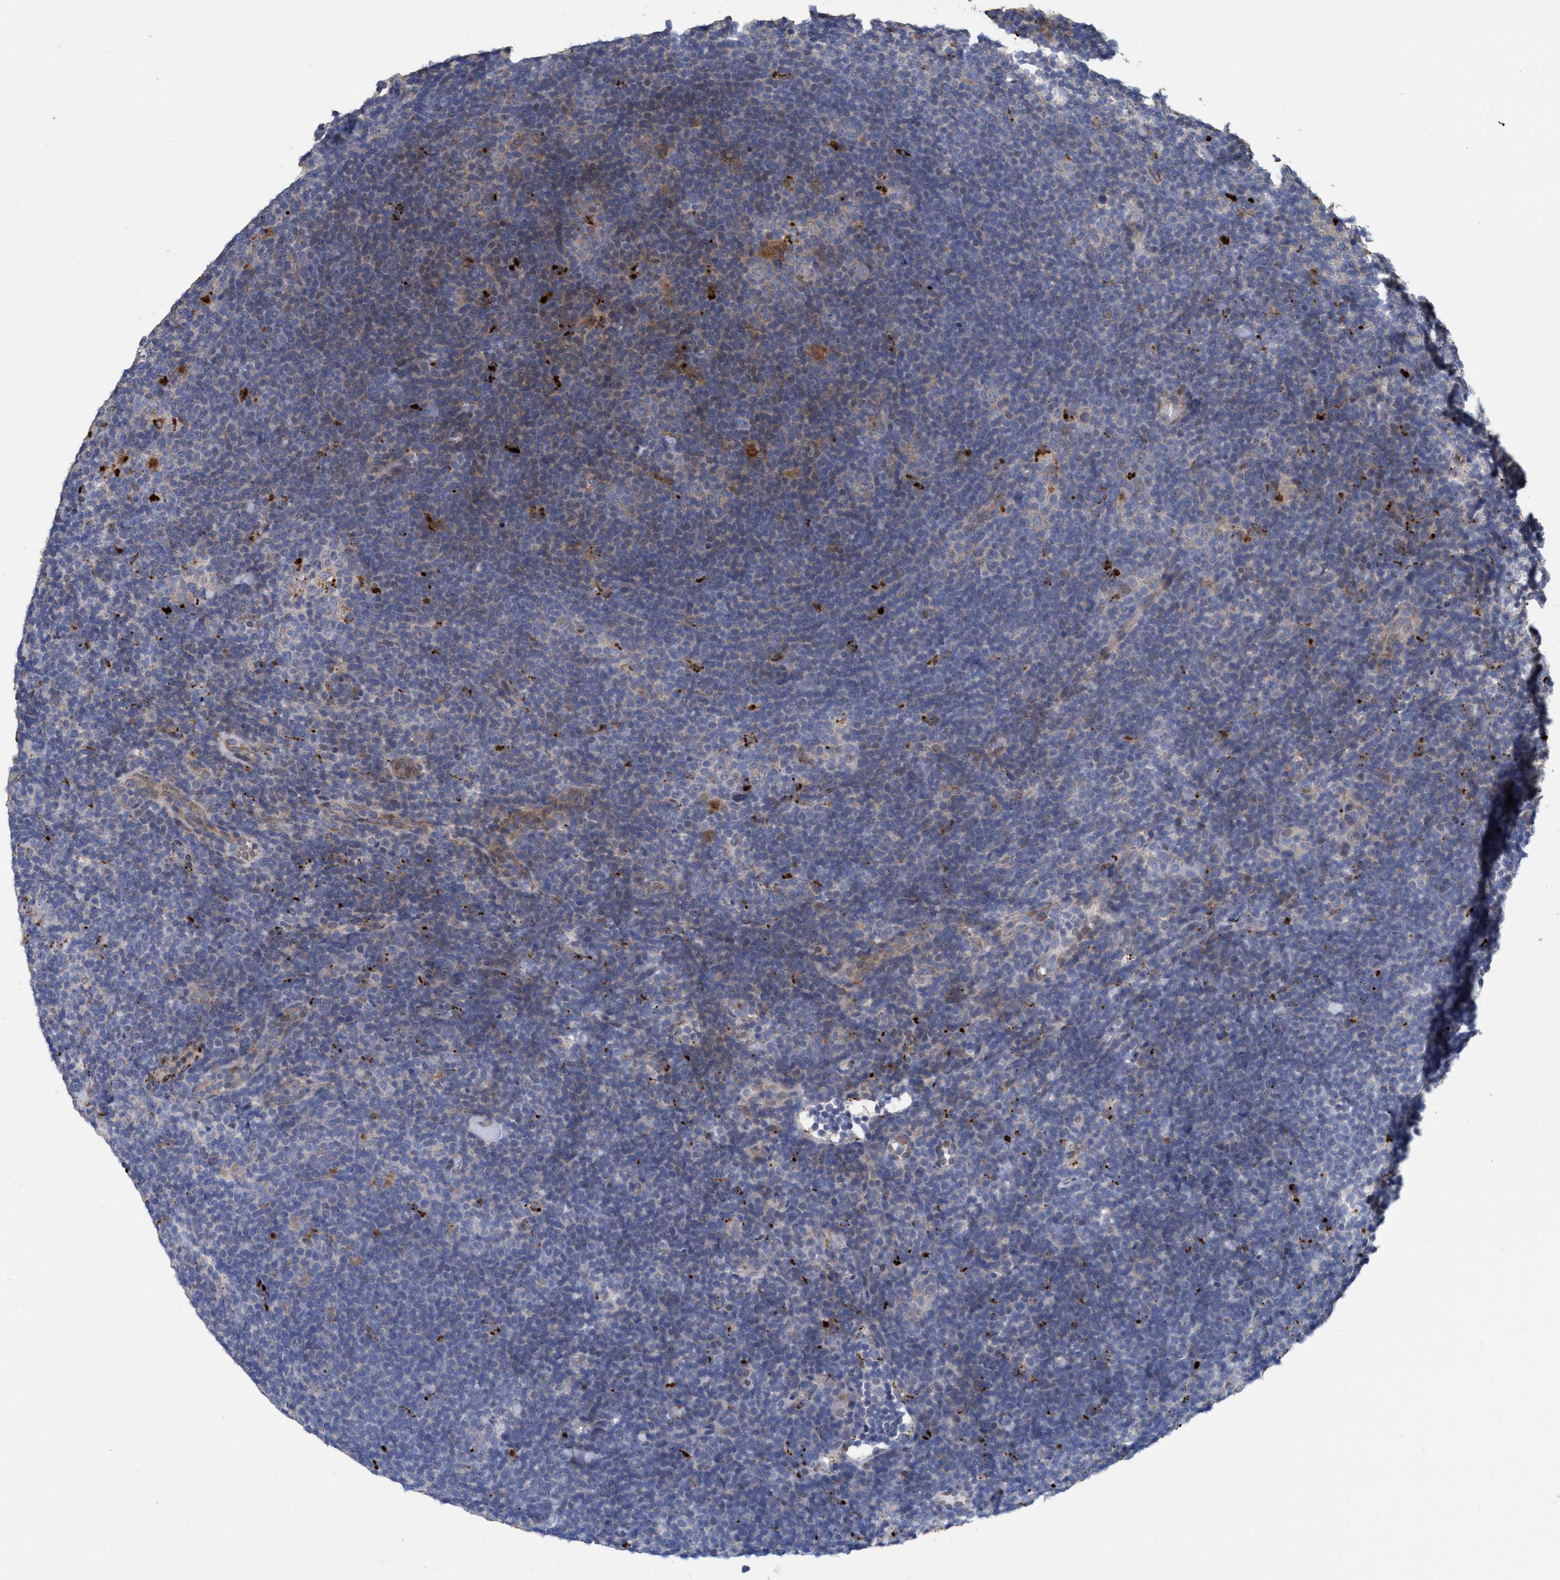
{"staining": {"intensity": "weak", "quantity": "<25%", "location": "cytoplasmic/membranous"}, "tissue": "lymphoma", "cell_type": "Tumor cells", "image_type": "cancer", "snomed": [{"axis": "morphology", "description": "Hodgkin's disease, NOS"}, {"axis": "topography", "description": "Lymph node"}], "caption": "Tumor cells show no significant positivity in Hodgkin's disease. (IHC, brightfield microscopy, high magnification).", "gene": "BBS9", "patient": {"sex": "female", "age": 57}}